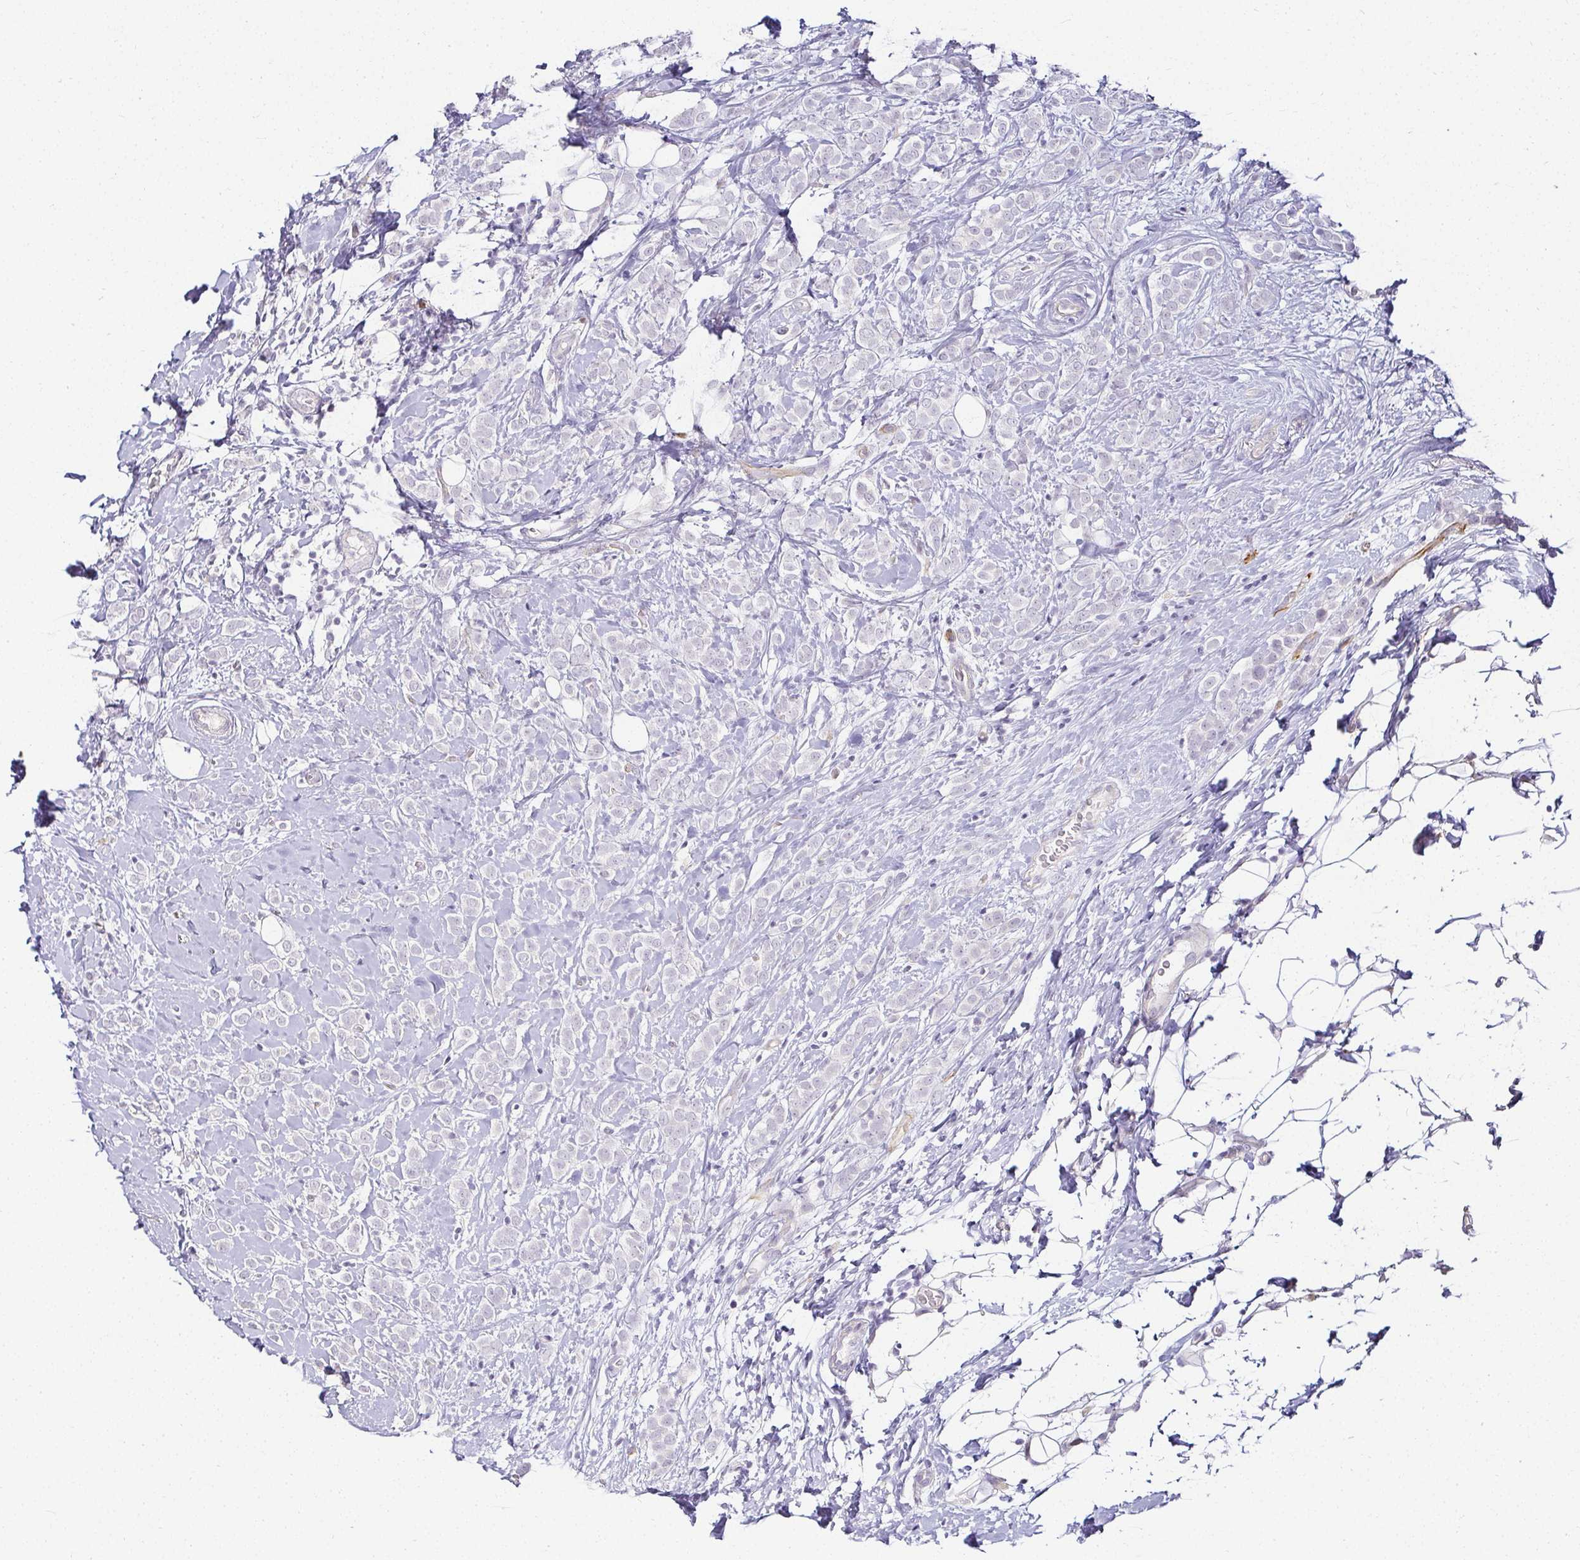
{"staining": {"intensity": "negative", "quantity": "none", "location": "none"}, "tissue": "breast cancer", "cell_type": "Tumor cells", "image_type": "cancer", "snomed": [{"axis": "morphology", "description": "Lobular carcinoma"}, {"axis": "topography", "description": "Breast"}], "caption": "Protein analysis of lobular carcinoma (breast) exhibits no significant expression in tumor cells.", "gene": "ACAN", "patient": {"sex": "female", "age": 49}}